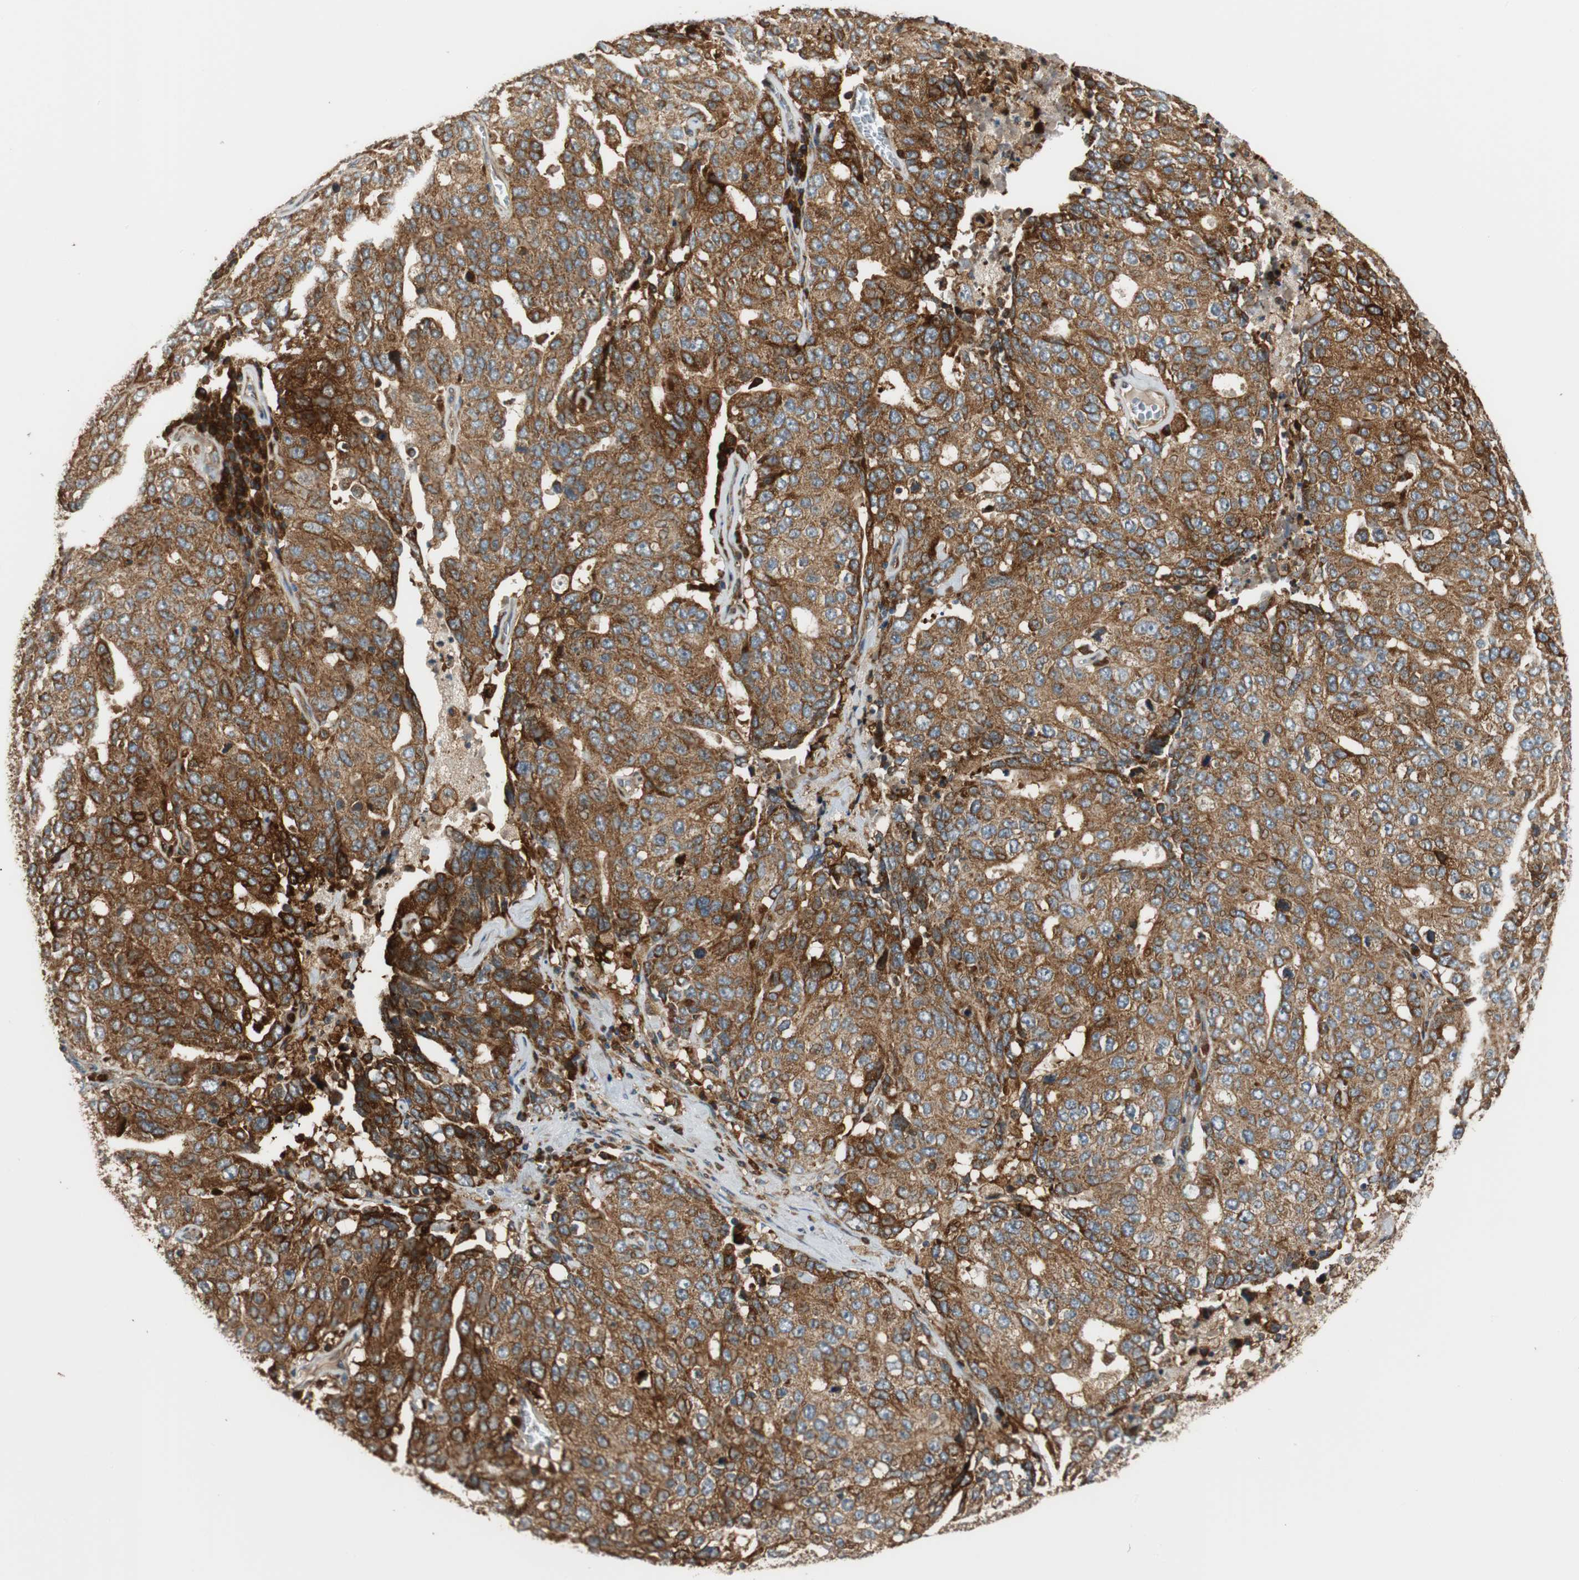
{"staining": {"intensity": "strong", "quantity": ">75%", "location": "cytoplasmic/membranous"}, "tissue": "ovarian cancer", "cell_type": "Tumor cells", "image_type": "cancer", "snomed": [{"axis": "morphology", "description": "Carcinoma, endometroid"}, {"axis": "topography", "description": "Ovary"}], "caption": "Ovarian cancer (endometroid carcinoma) tissue demonstrates strong cytoplasmic/membranous positivity in approximately >75% of tumor cells, visualized by immunohistochemistry.", "gene": "PARP14", "patient": {"sex": "female", "age": 62}}